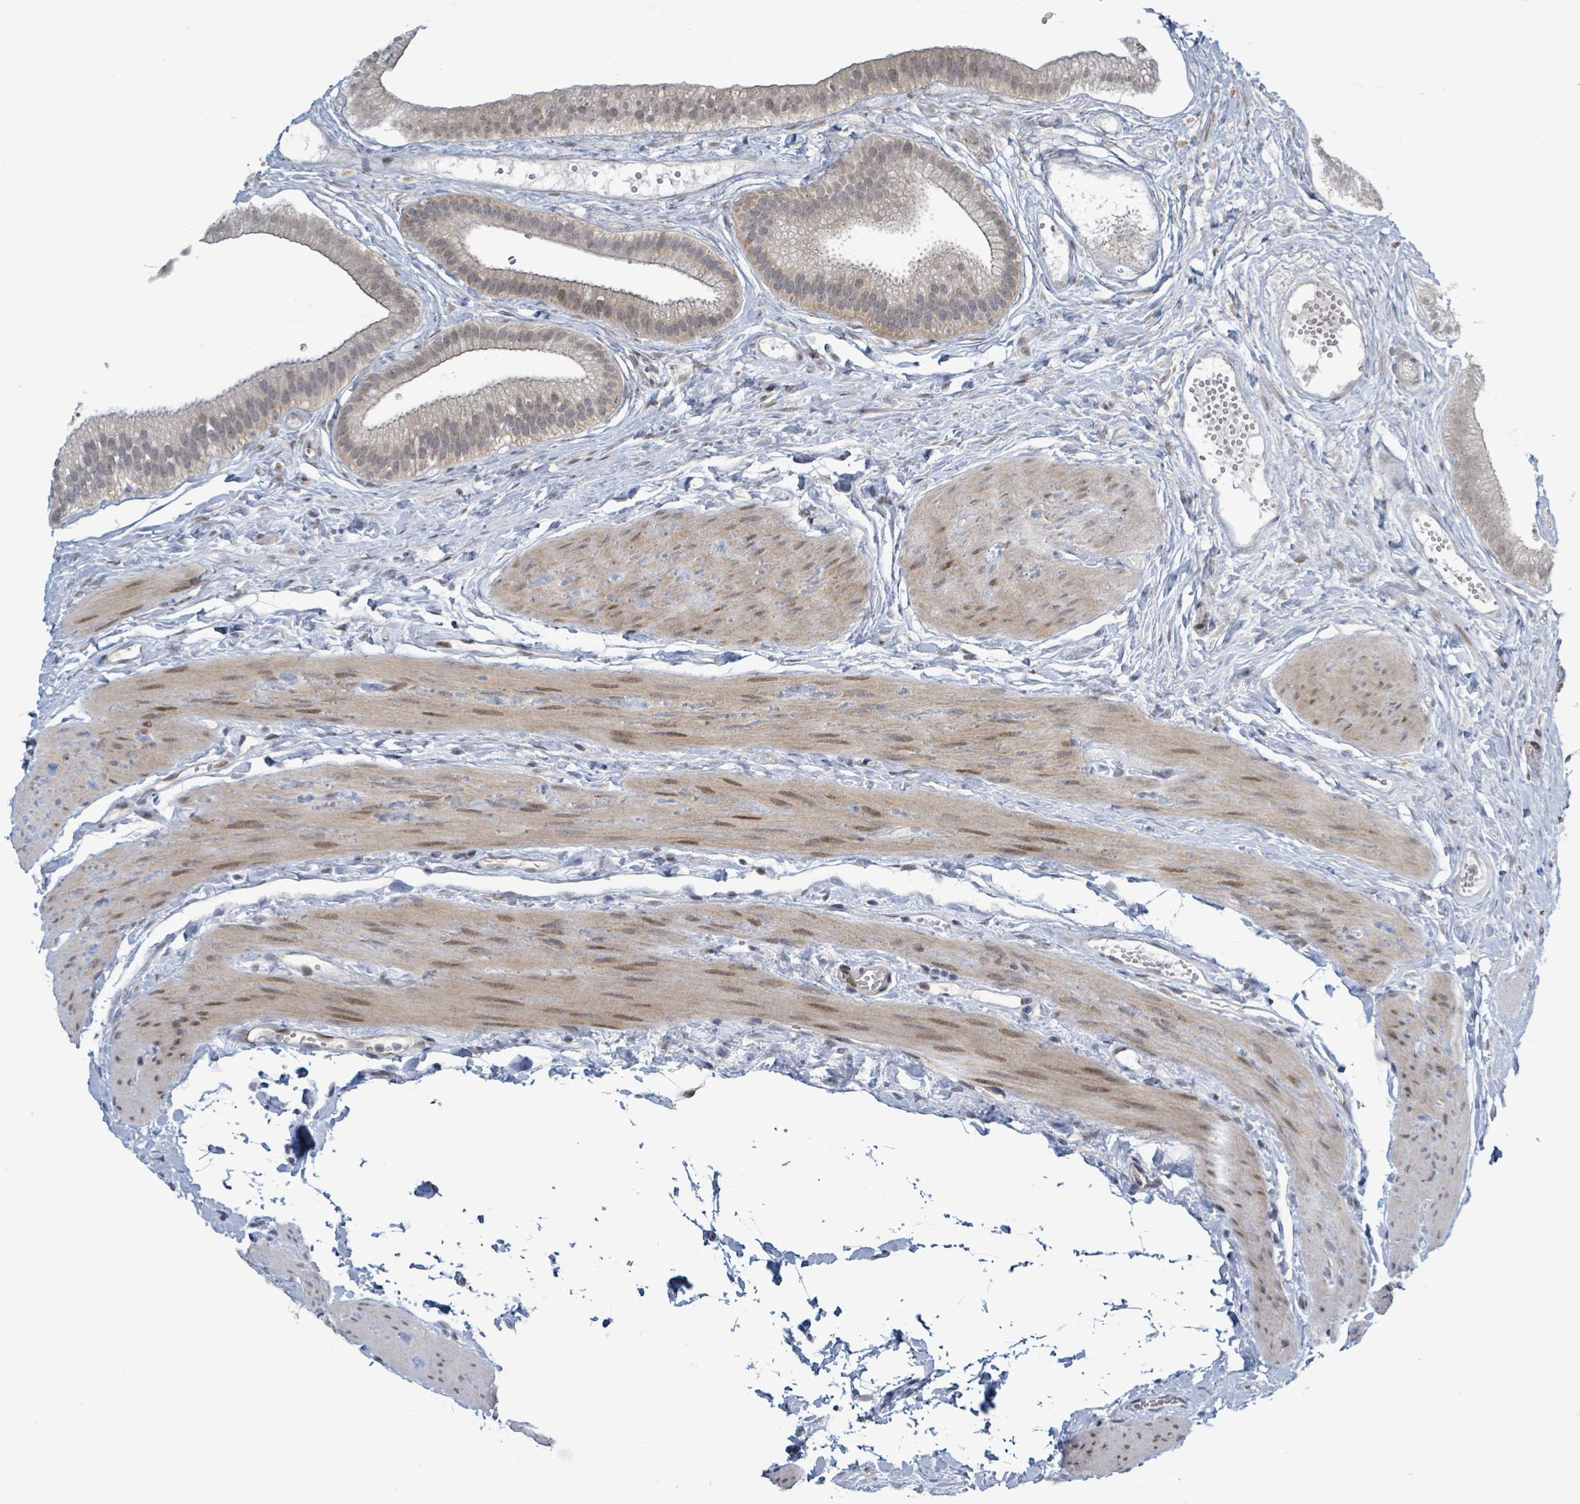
{"staining": {"intensity": "moderate", "quantity": "25%-75%", "location": "cytoplasmic/membranous,nuclear"}, "tissue": "gallbladder", "cell_type": "Glandular cells", "image_type": "normal", "snomed": [{"axis": "morphology", "description": "Normal tissue, NOS"}, {"axis": "topography", "description": "Gallbladder"}], "caption": "Immunohistochemical staining of benign gallbladder reveals 25%-75% levels of moderate cytoplasmic/membranous,nuclear protein positivity in about 25%-75% of glandular cells. (Brightfield microscopy of DAB IHC at high magnification).", "gene": "RPL32", "patient": {"sex": "female", "age": 54}}